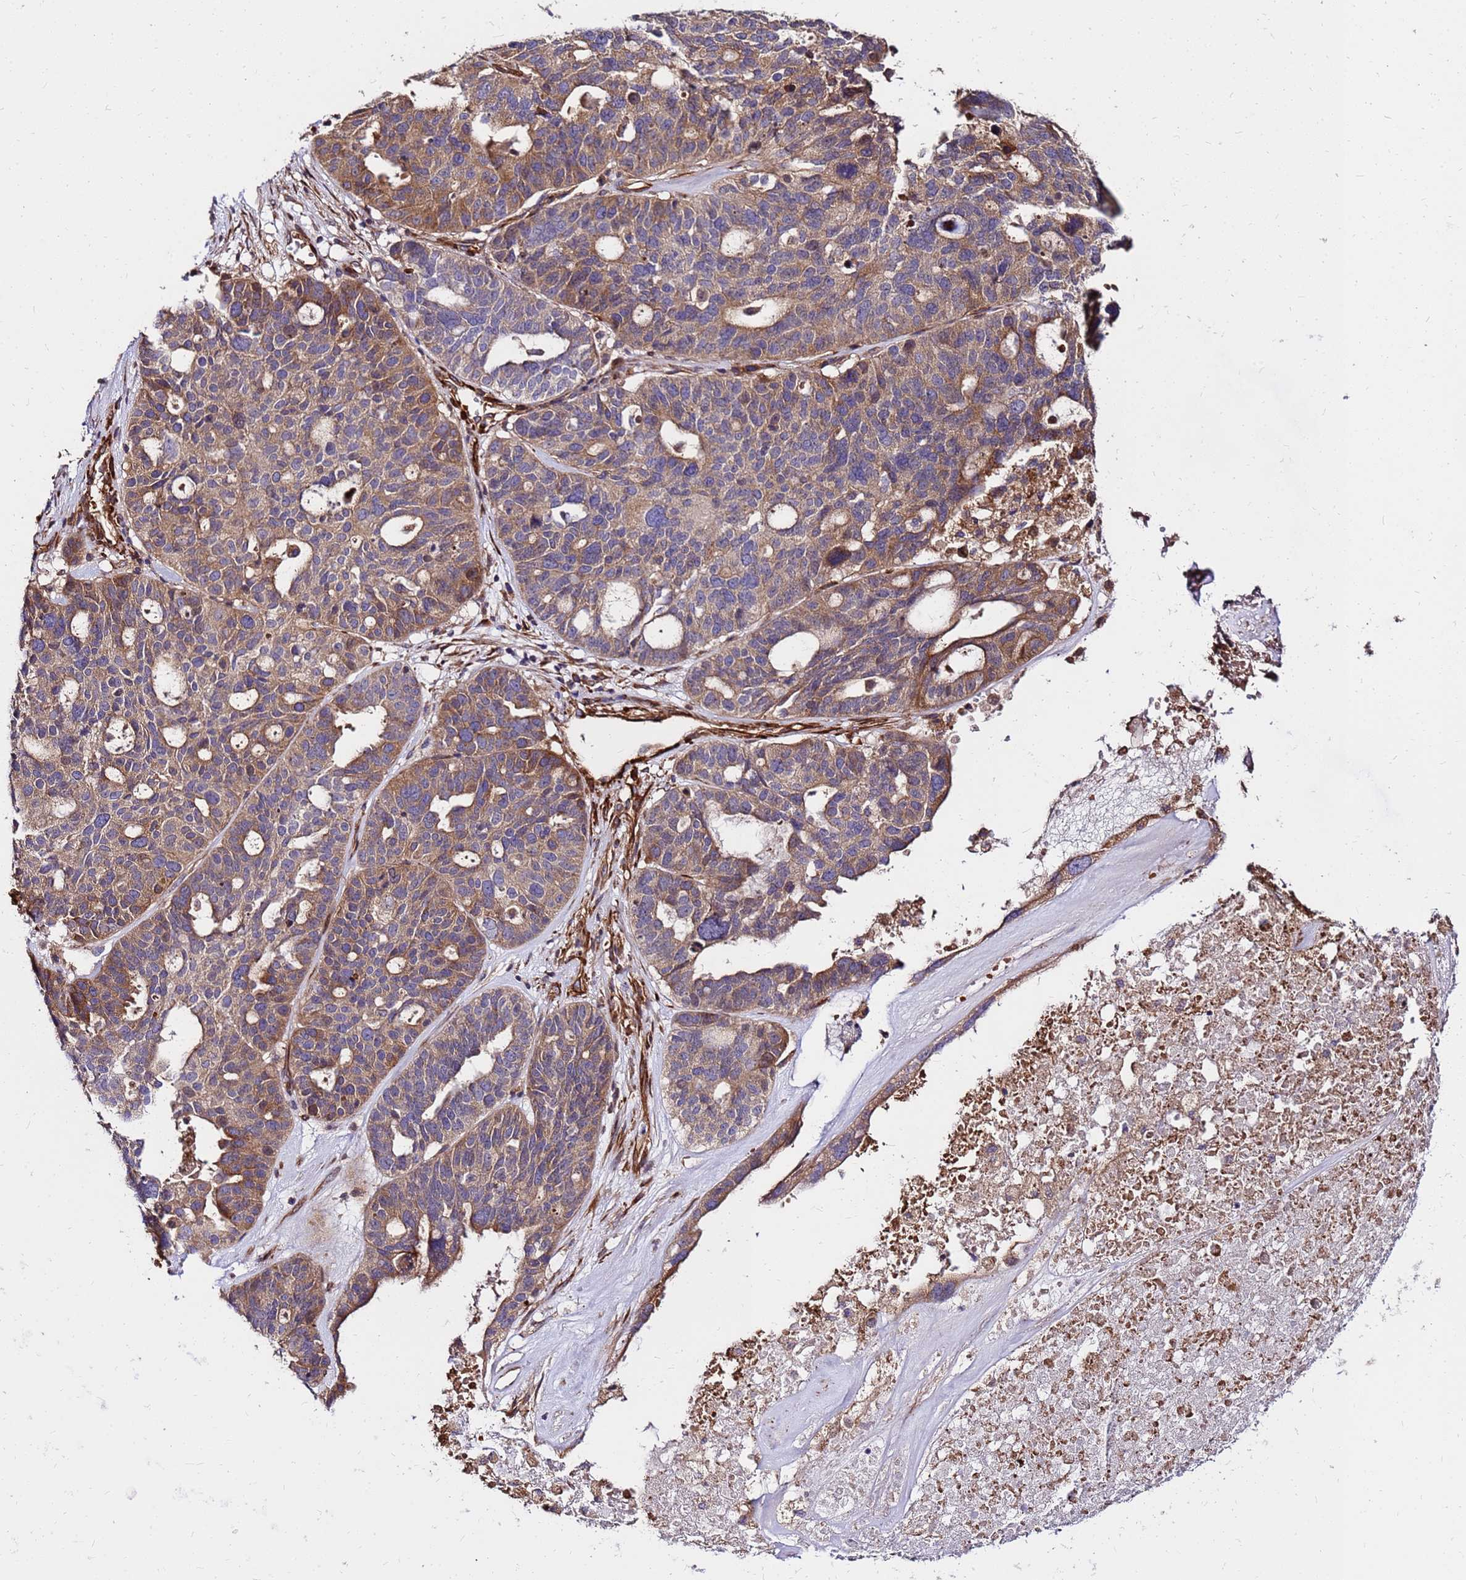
{"staining": {"intensity": "moderate", "quantity": "25%-75%", "location": "cytoplasmic/membranous"}, "tissue": "ovarian cancer", "cell_type": "Tumor cells", "image_type": "cancer", "snomed": [{"axis": "morphology", "description": "Cystadenocarcinoma, serous, NOS"}, {"axis": "topography", "description": "Ovary"}], "caption": "Tumor cells exhibit moderate cytoplasmic/membranous staining in approximately 25%-75% of cells in ovarian serous cystadenocarcinoma. (Brightfield microscopy of DAB IHC at high magnification).", "gene": "WWC2", "patient": {"sex": "female", "age": 59}}